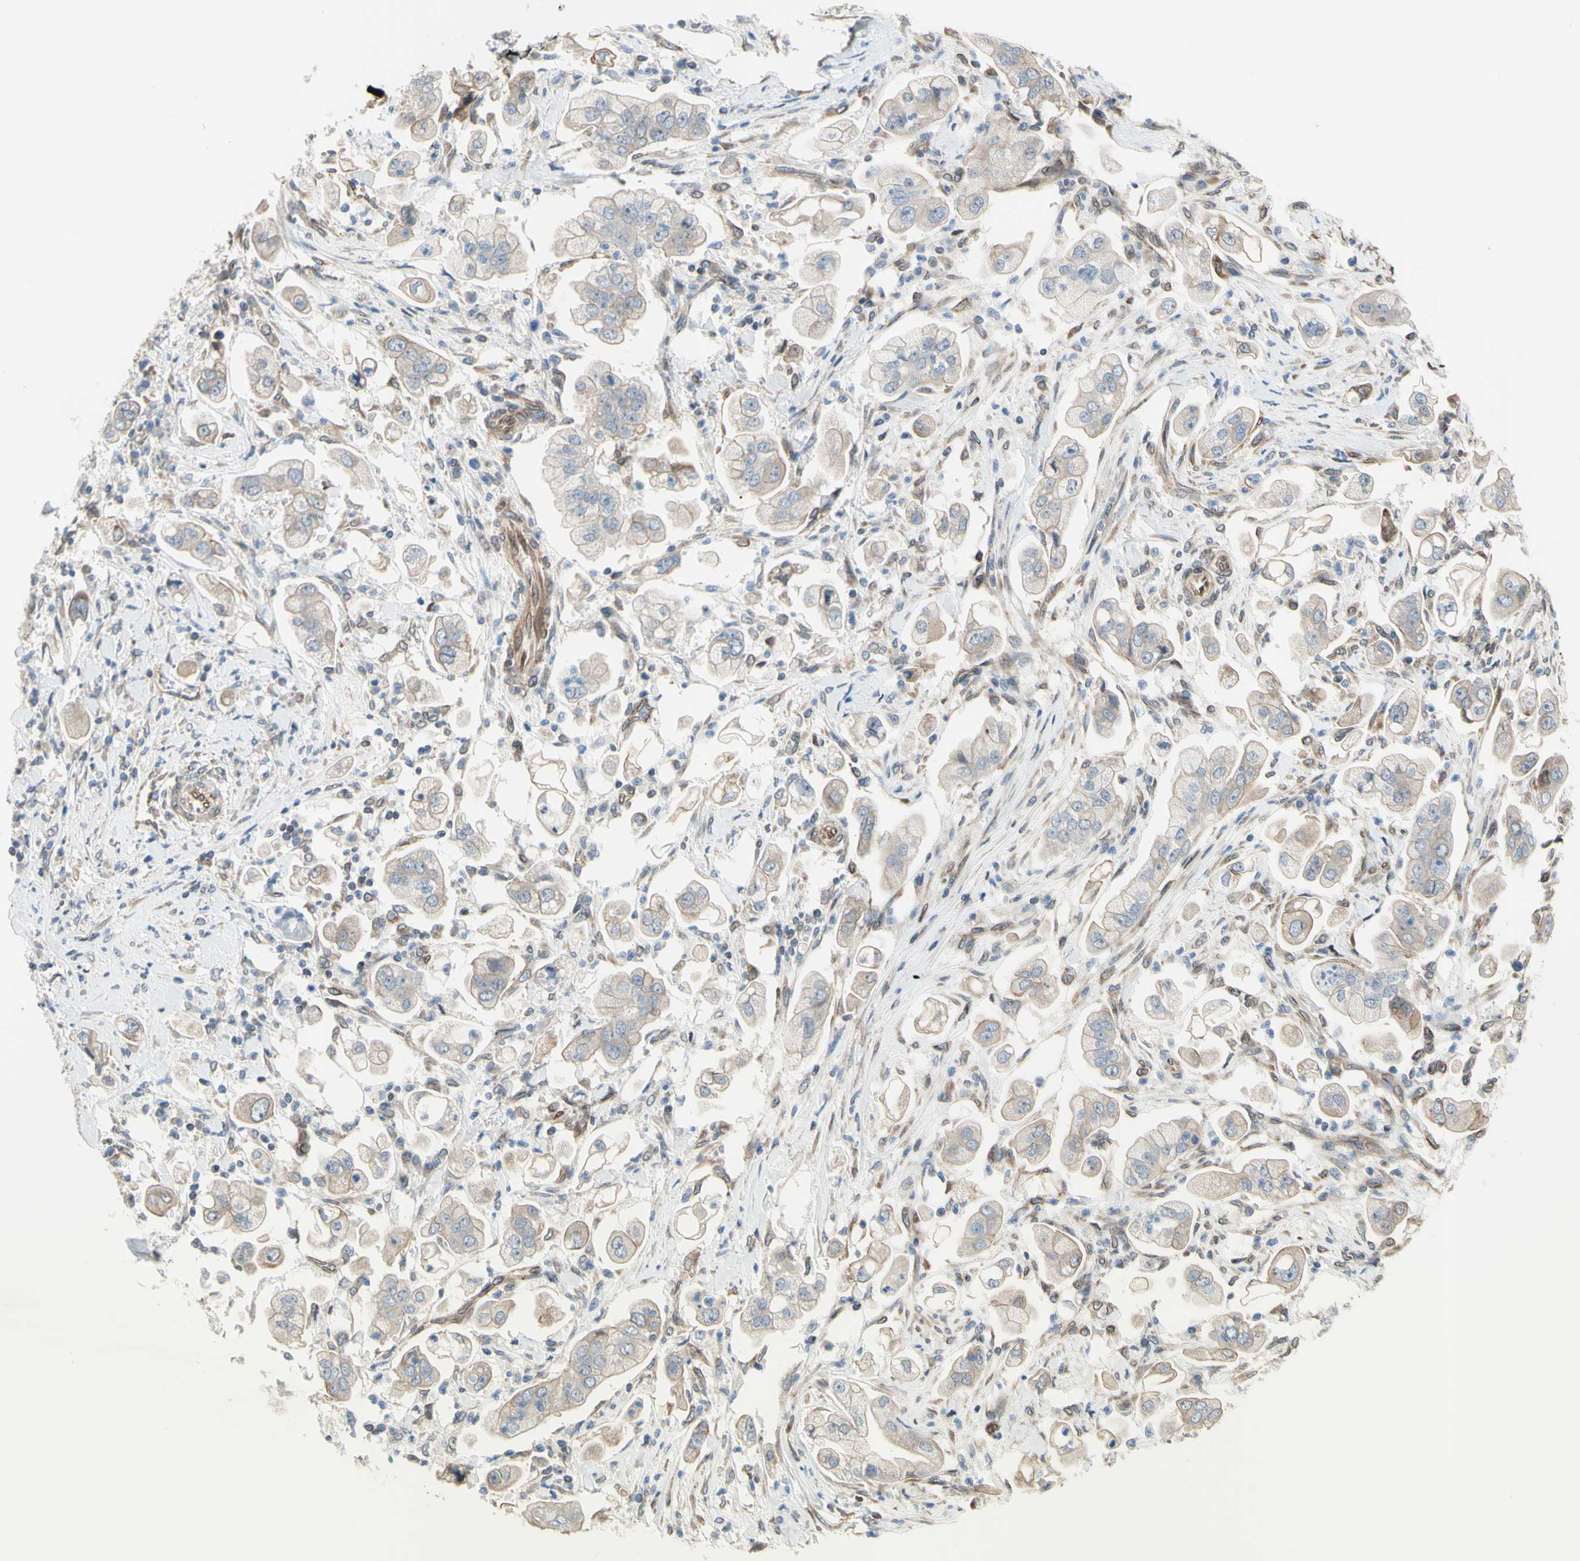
{"staining": {"intensity": "weak", "quantity": "25%-75%", "location": "cytoplasmic/membranous"}, "tissue": "stomach cancer", "cell_type": "Tumor cells", "image_type": "cancer", "snomed": [{"axis": "morphology", "description": "Adenocarcinoma, NOS"}, {"axis": "topography", "description": "Stomach"}], "caption": "About 25%-75% of tumor cells in human stomach cancer (adenocarcinoma) exhibit weak cytoplasmic/membranous protein positivity as visualized by brown immunohistochemical staining.", "gene": "TRAF2", "patient": {"sex": "male", "age": 62}}